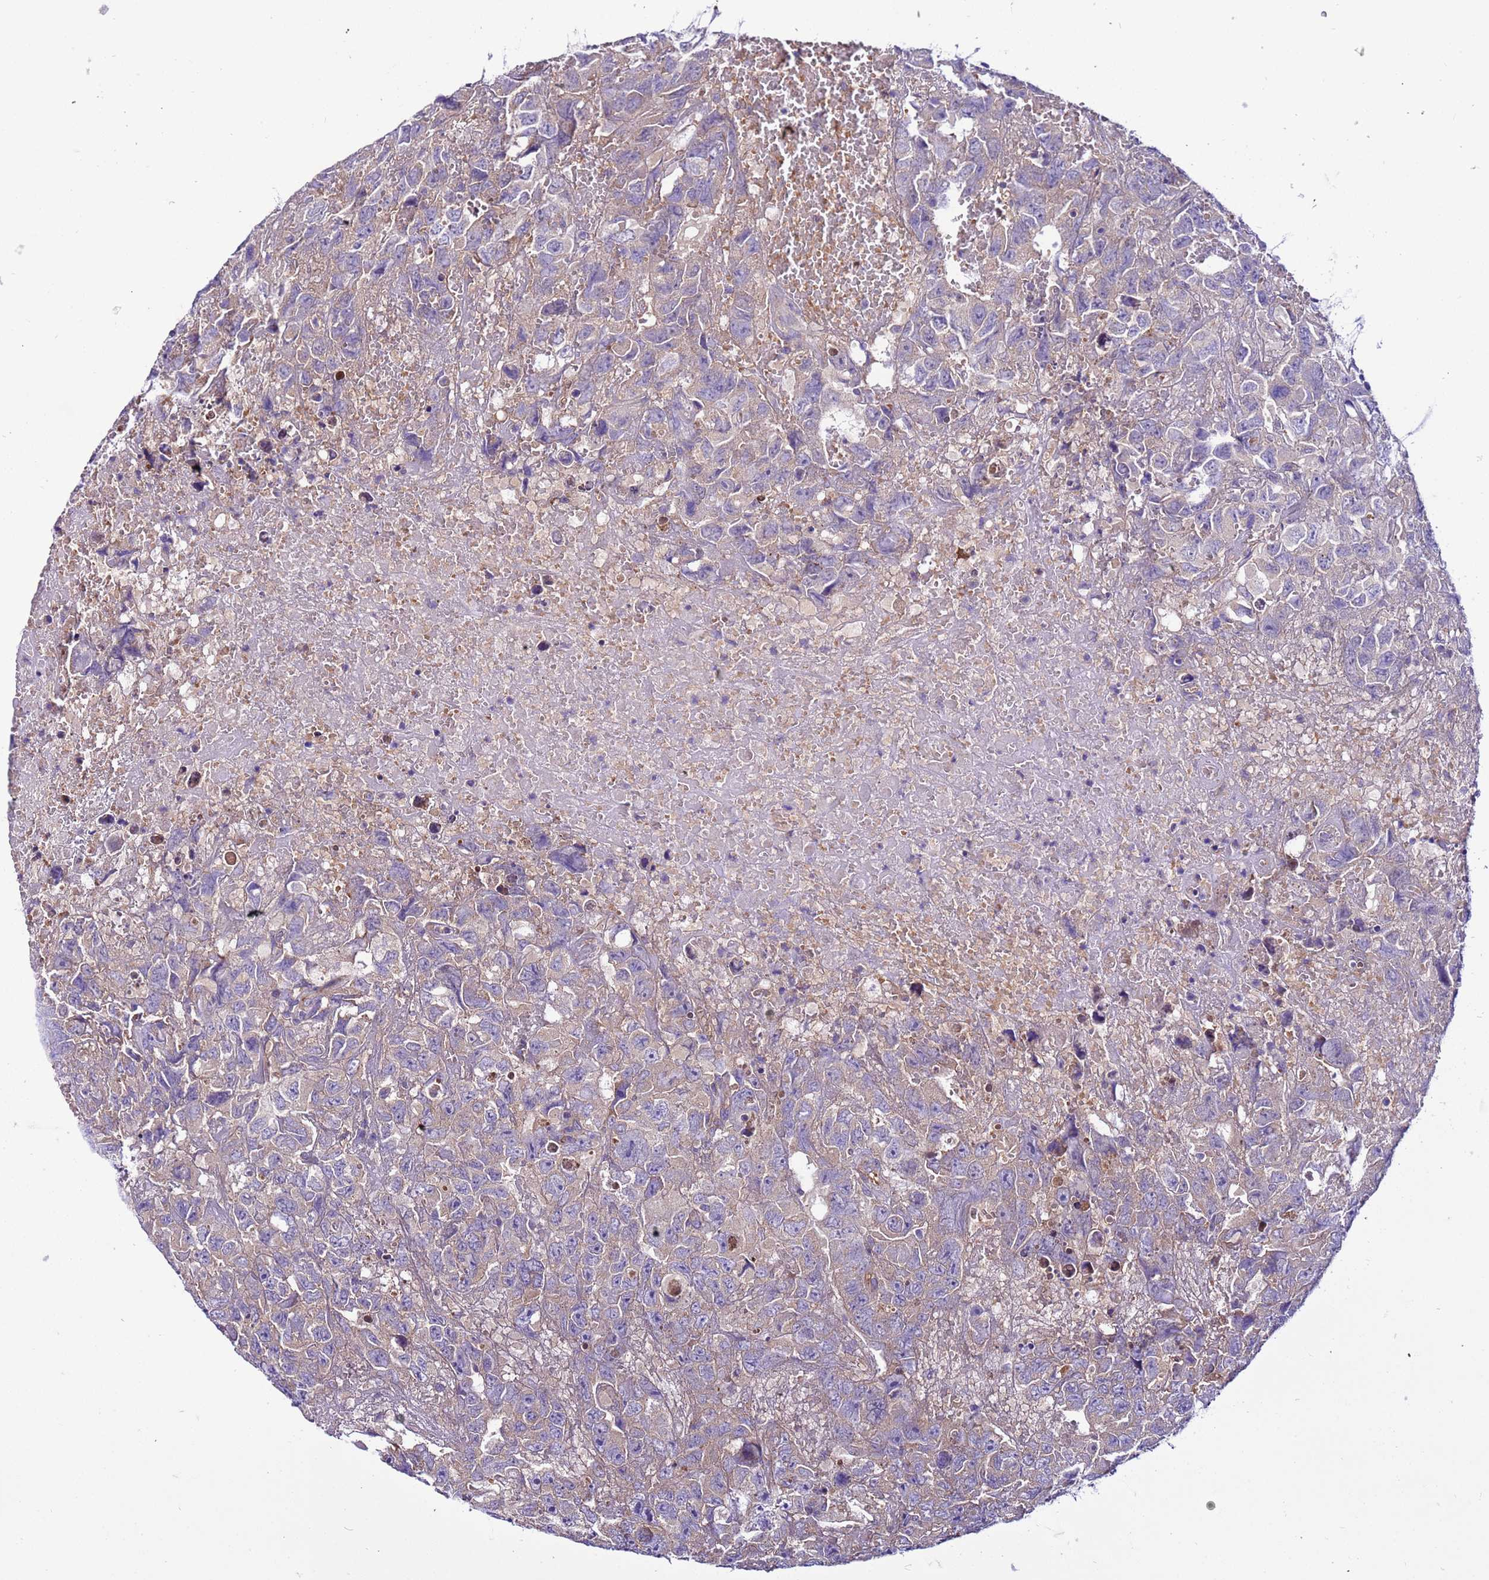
{"staining": {"intensity": "weak", "quantity": "<25%", "location": "cytoplasmic/membranous"}, "tissue": "testis cancer", "cell_type": "Tumor cells", "image_type": "cancer", "snomed": [{"axis": "morphology", "description": "Carcinoma, Embryonal, NOS"}, {"axis": "topography", "description": "Testis"}], "caption": "IHC photomicrograph of human testis cancer stained for a protein (brown), which shows no staining in tumor cells.", "gene": "PKD1", "patient": {"sex": "male", "age": 45}}